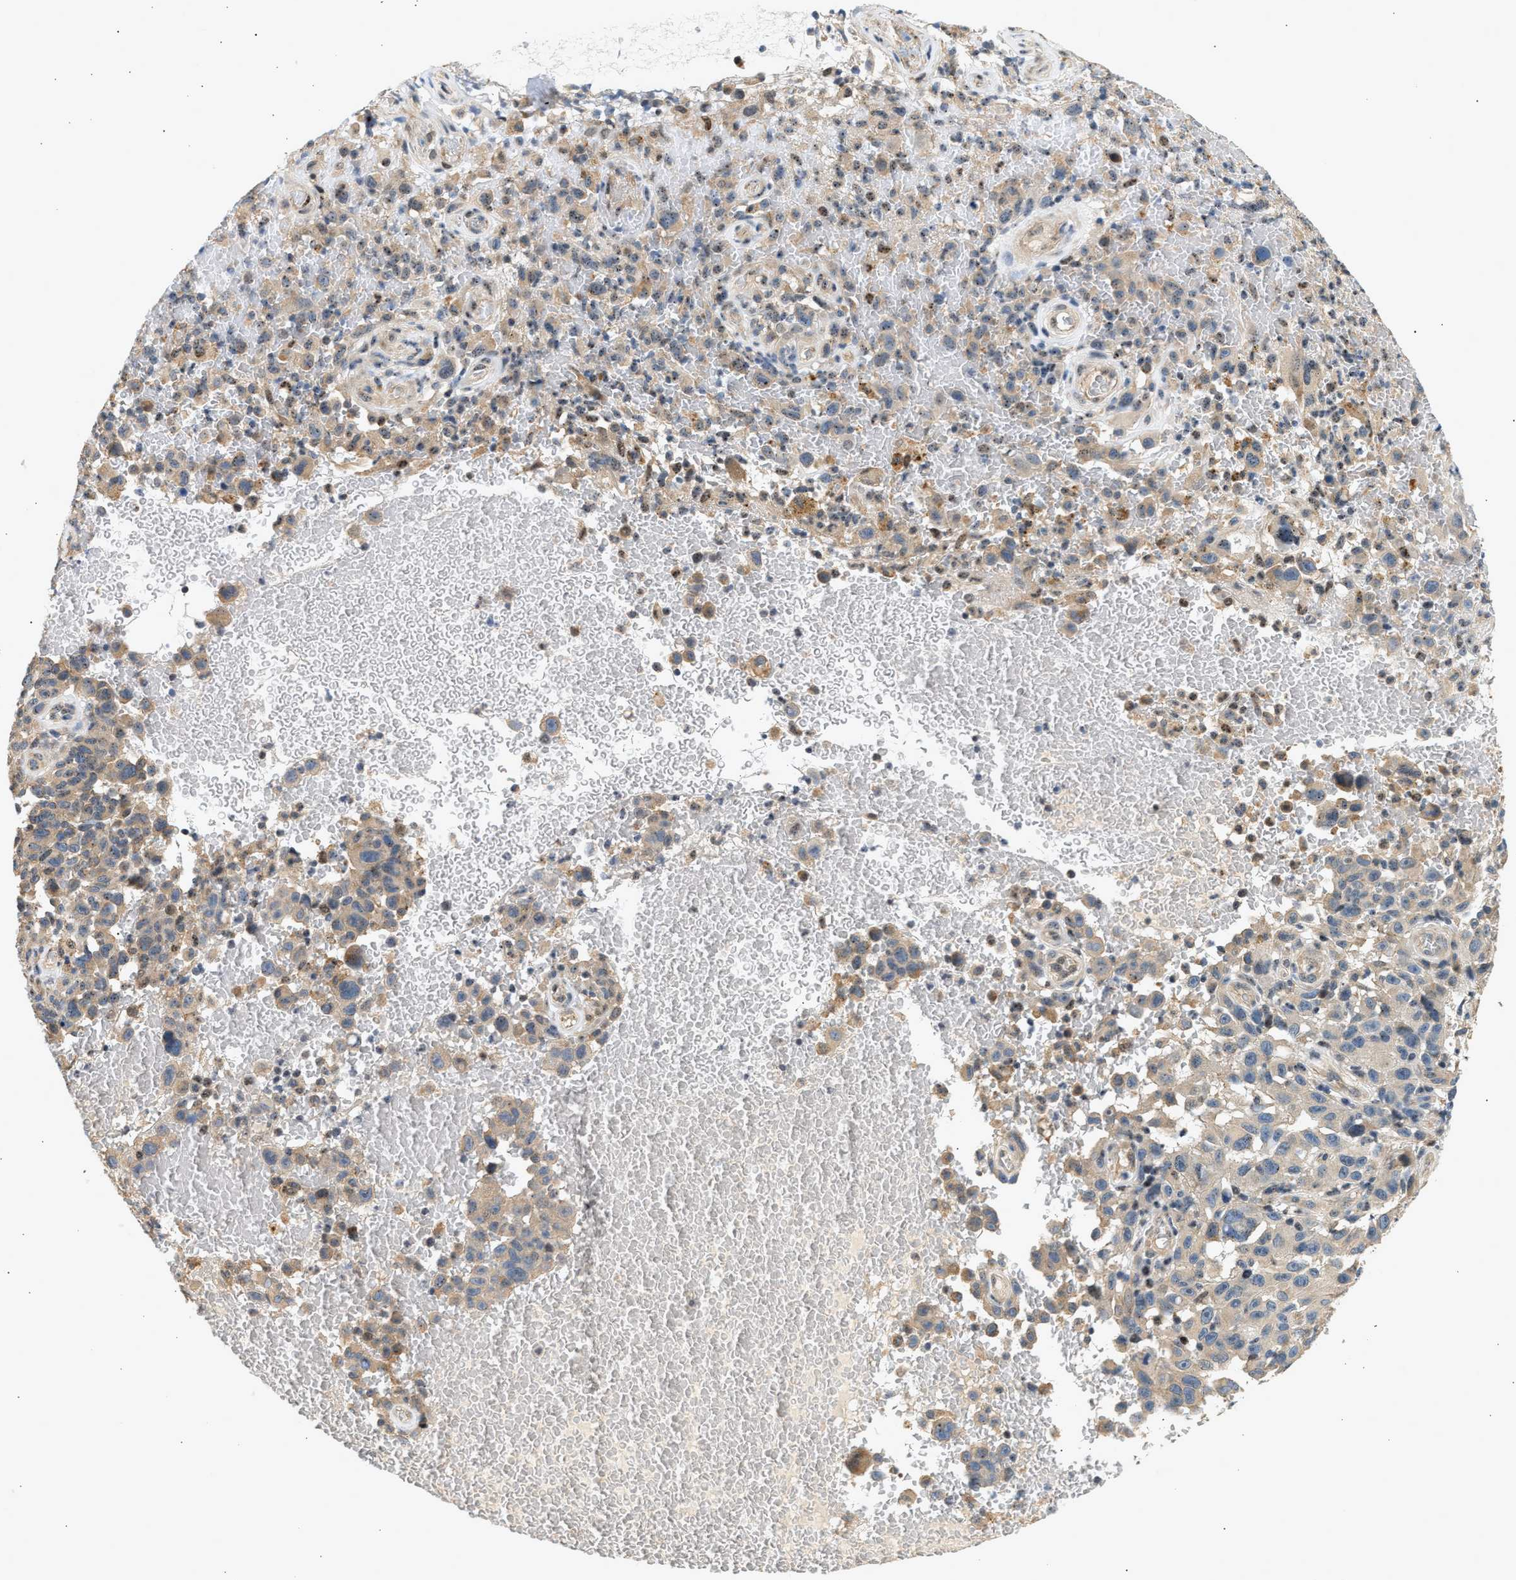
{"staining": {"intensity": "weak", "quantity": "<25%", "location": "cytoplasmic/membranous"}, "tissue": "melanoma", "cell_type": "Tumor cells", "image_type": "cancer", "snomed": [{"axis": "morphology", "description": "Malignant melanoma, NOS"}, {"axis": "topography", "description": "Skin"}], "caption": "A micrograph of malignant melanoma stained for a protein exhibits no brown staining in tumor cells. (DAB immunohistochemistry (IHC) visualized using brightfield microscopy, high magnification).", "gene": "WDR31", "patient": {"sex": "female", "age": 82}}